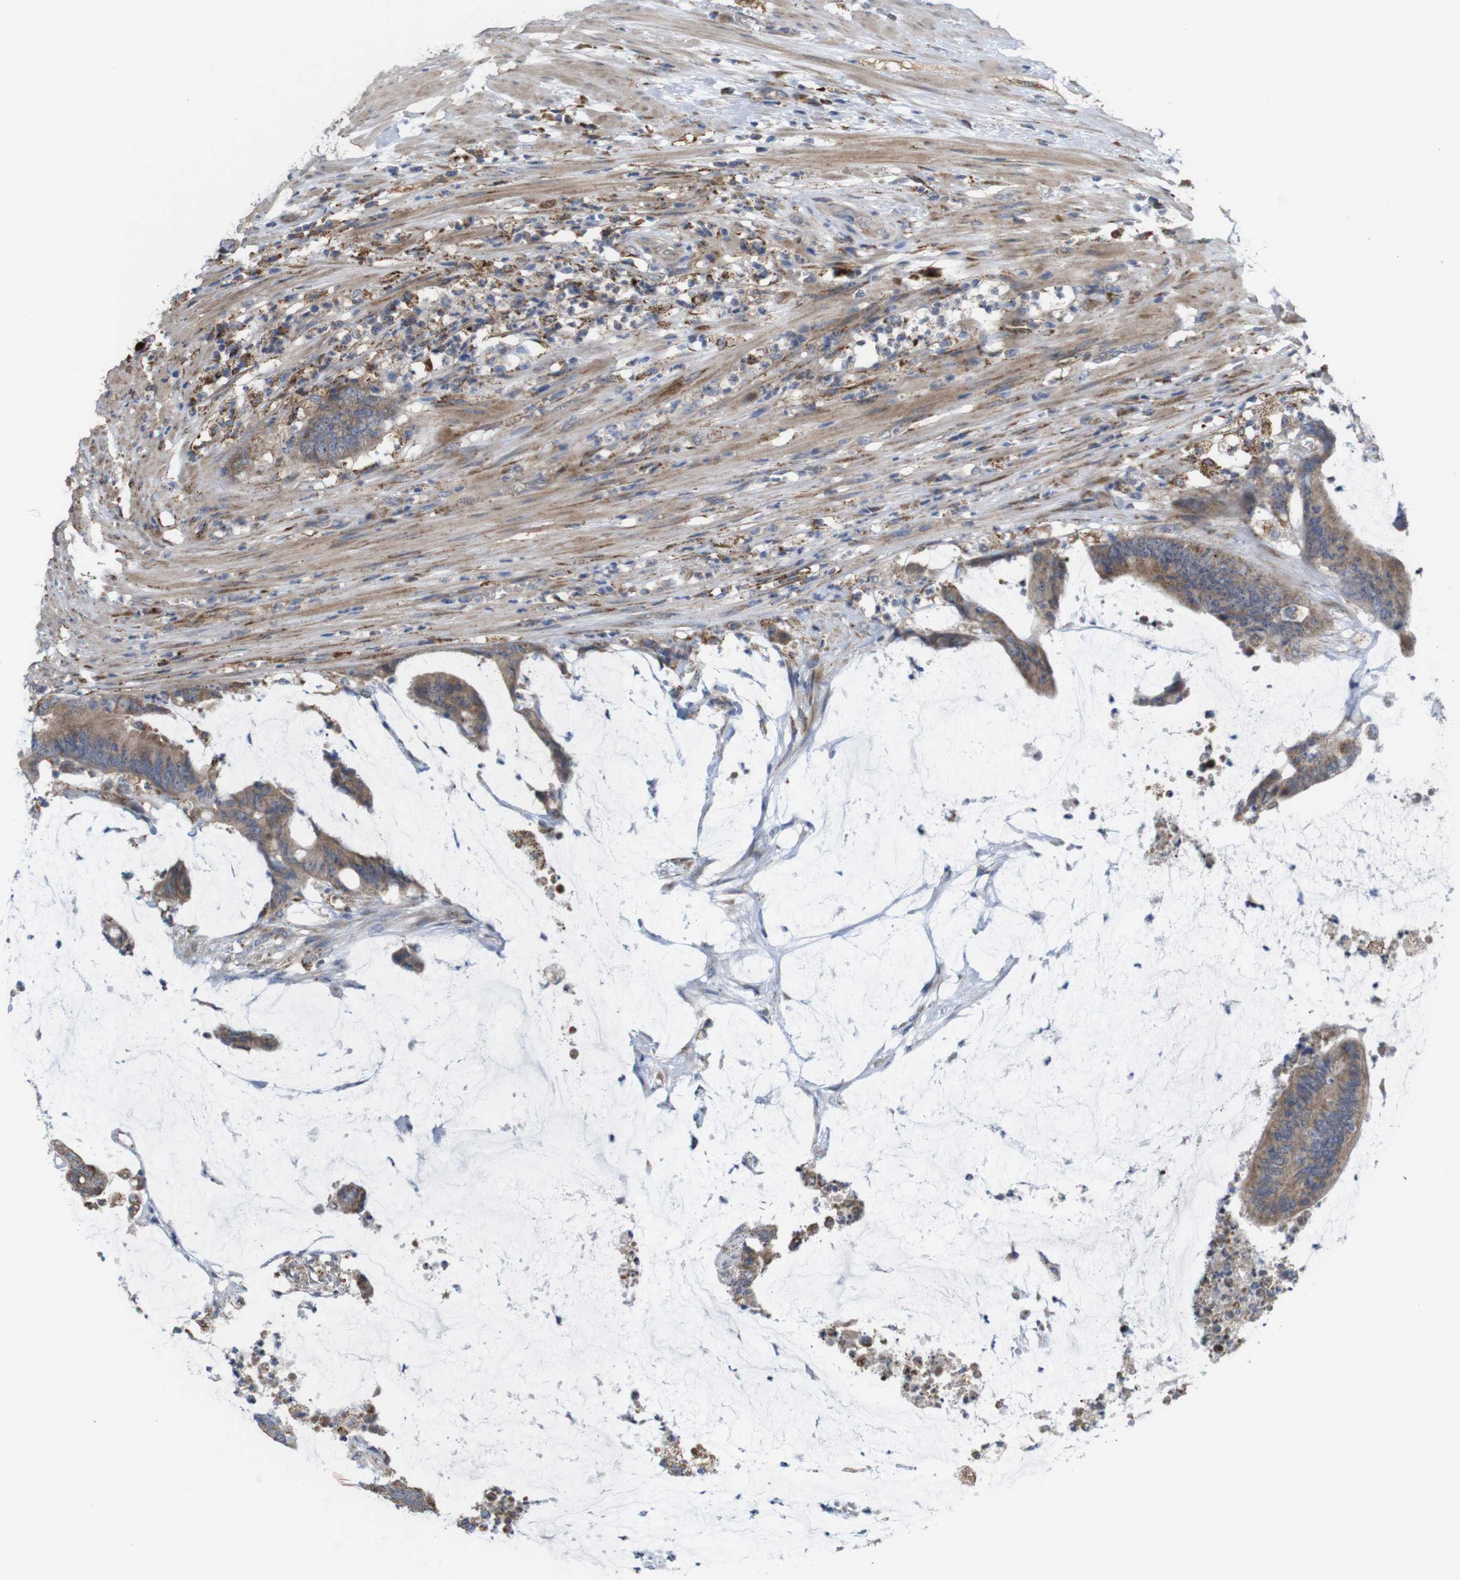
{"staining": {"intensity": "moderate", "quantity": ">75%", "location": "cytoplasmic/membranous"}, "tissue": "colorectal cancer", "cell_type": "Tumor cells", "image_type": "cancer", "snomed": [{"axis": "morphology", "description": "Adenocarcinoma, NOS"}, {"axis": "topography", "description": "Rectum"}], "caption": "Immunohistochemistry image of neoplastic tissue: adenocarcinoma (colorectal) stained using immunohistochemistry demonstrates medium levels of moderate protein expression localized specifically in the cytoplasmic/membranous of tumor cells, appearing as a cytoplasmic/membranous brown color.", "gene": "PTPRR", "patient": {"sex": "female", "age": 66}}